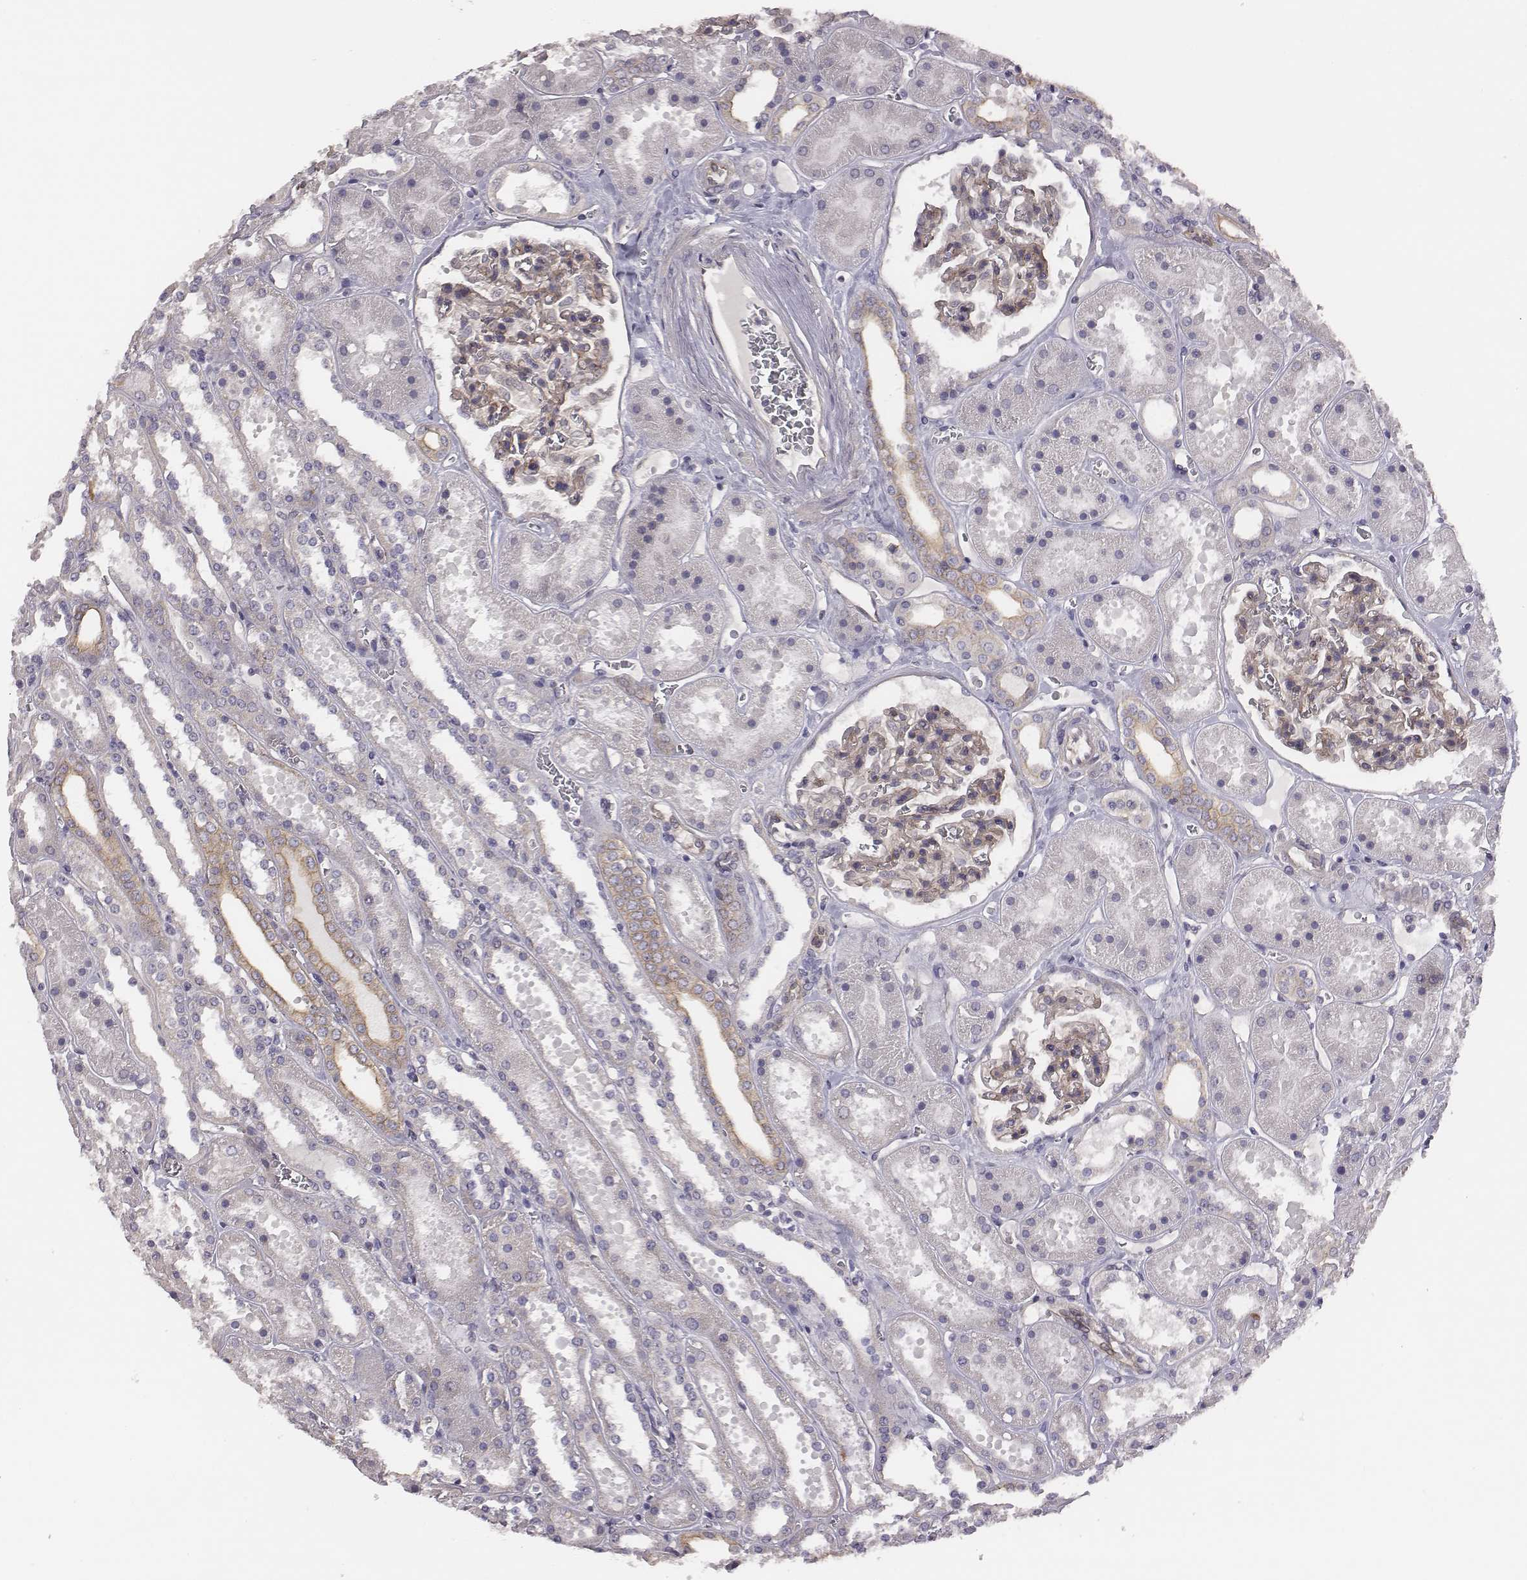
{"staining": {"intensity": "weak", "quantity": "25%-75%", "location": "cytoplasmic/membranous"}, "tissue": "kidney", "cell_type": "Cells in glomeruli", "image_type": "normal", "snomed": [{"axis": "morphology", "description": "Normal tissue, NOS"}, {"axis": "topography", "description": "Kidney"}], "caption": "Immunohistochemical staining of normal human kidney displays low levels of weak cytoplasmic/membranous staining in approximately 25%-75% of cells in glomeruli. The staining was performed using DAB, with brown indicating positive protein expression. Nuclei are stained blue with hematoxylin.", "gene": "SCARF1", "patient": {"sex": "female", "age": 41}}